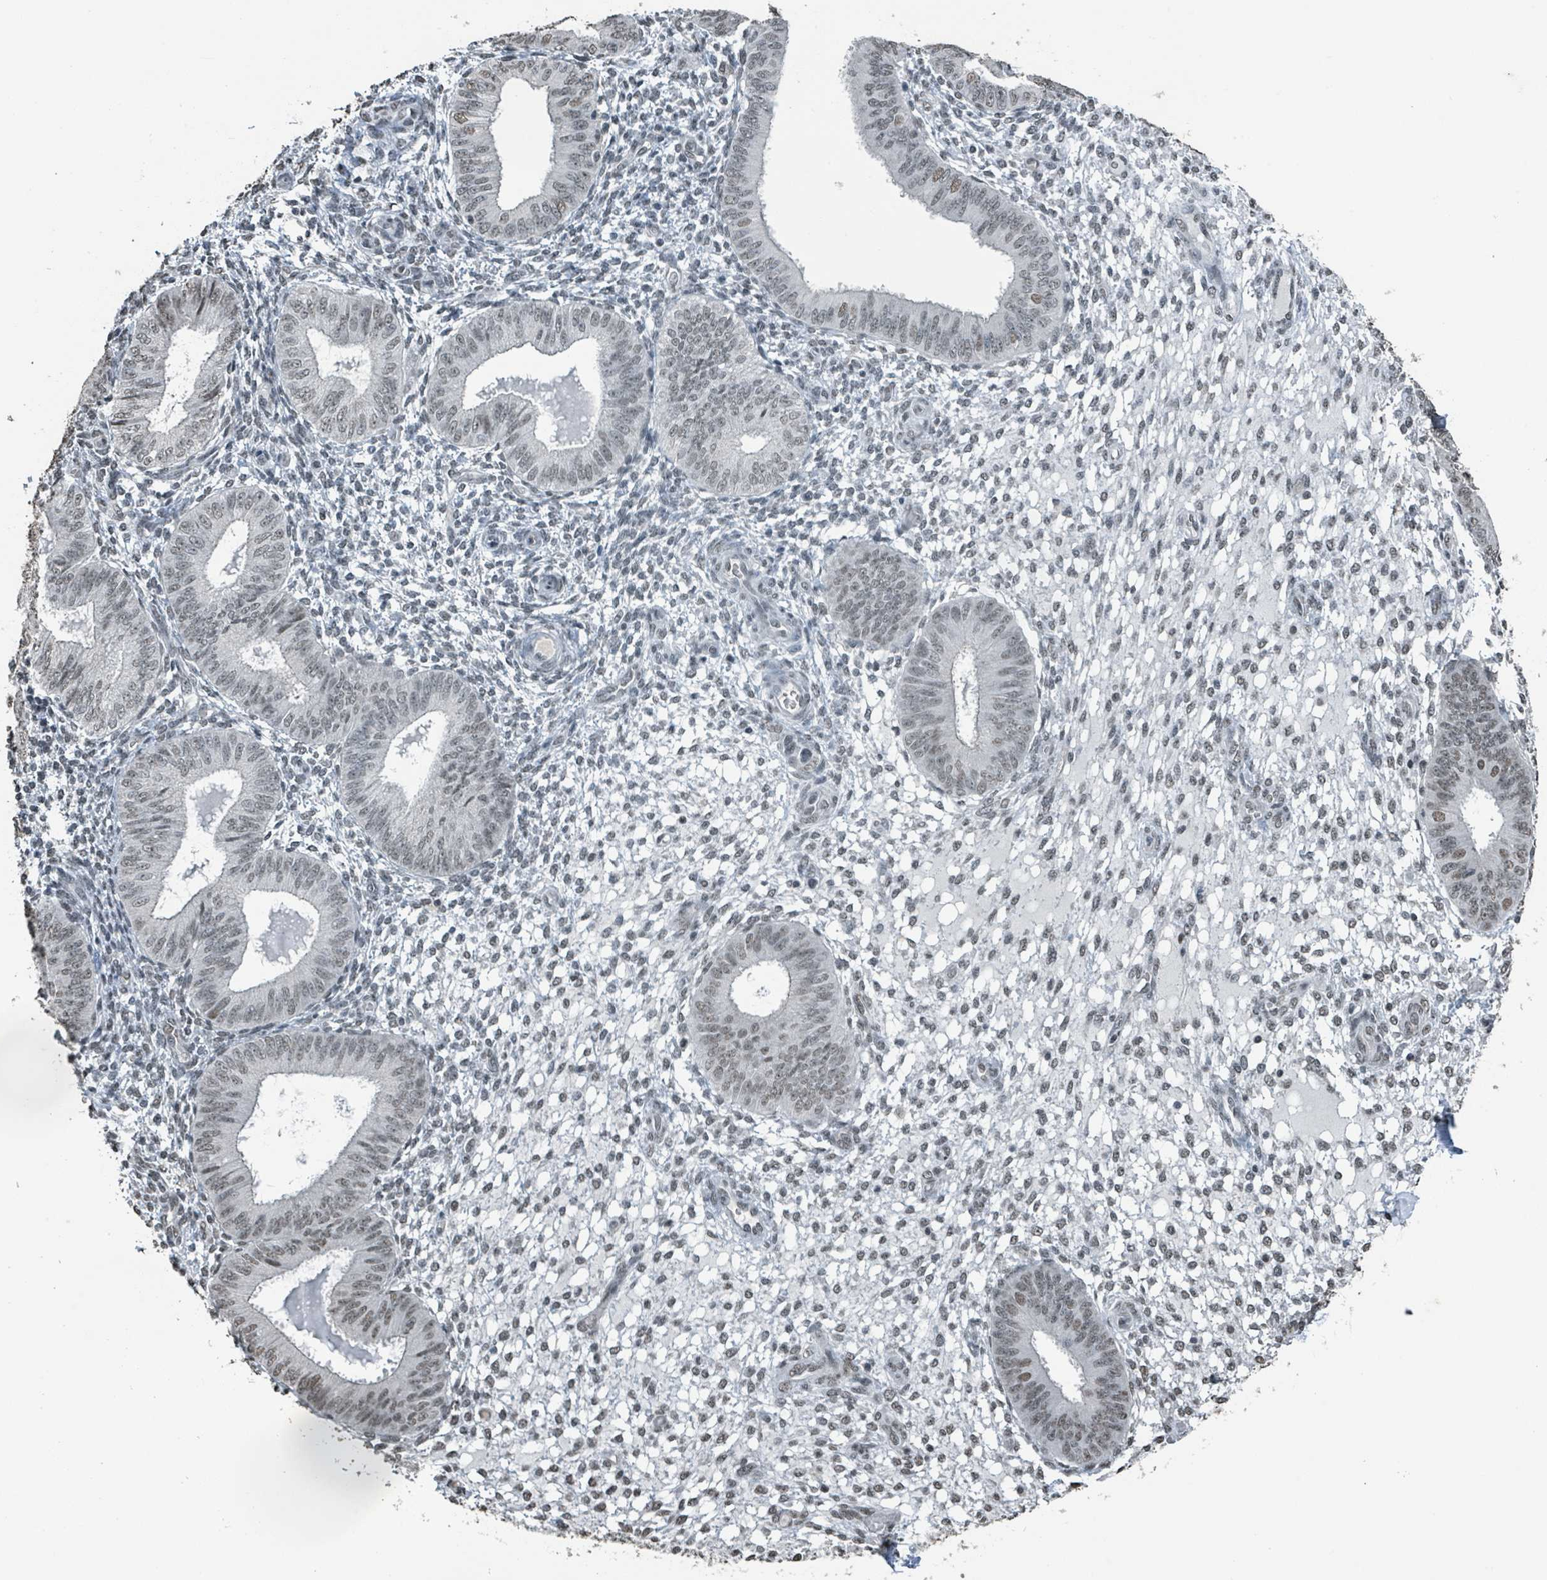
{"staining": {"intensity": "weak", "quantity": "<25%", "location": "nuclear"}, "tissue": "endometrium", "cell_type": "Cells in endometrial stroma", "image_type": "normal", "snomed": [{"axis": "morphology", "description": "Normal tissue, NOS"}, {"axis": "topography", "description": "Endometrium"}], "caption": "Immunohistochemistry of unremarkable human endometrium displays no expression in cells in endometrial stroma.", "gene": "PHIP", "patient": {"sex": "female", "age": 49}}